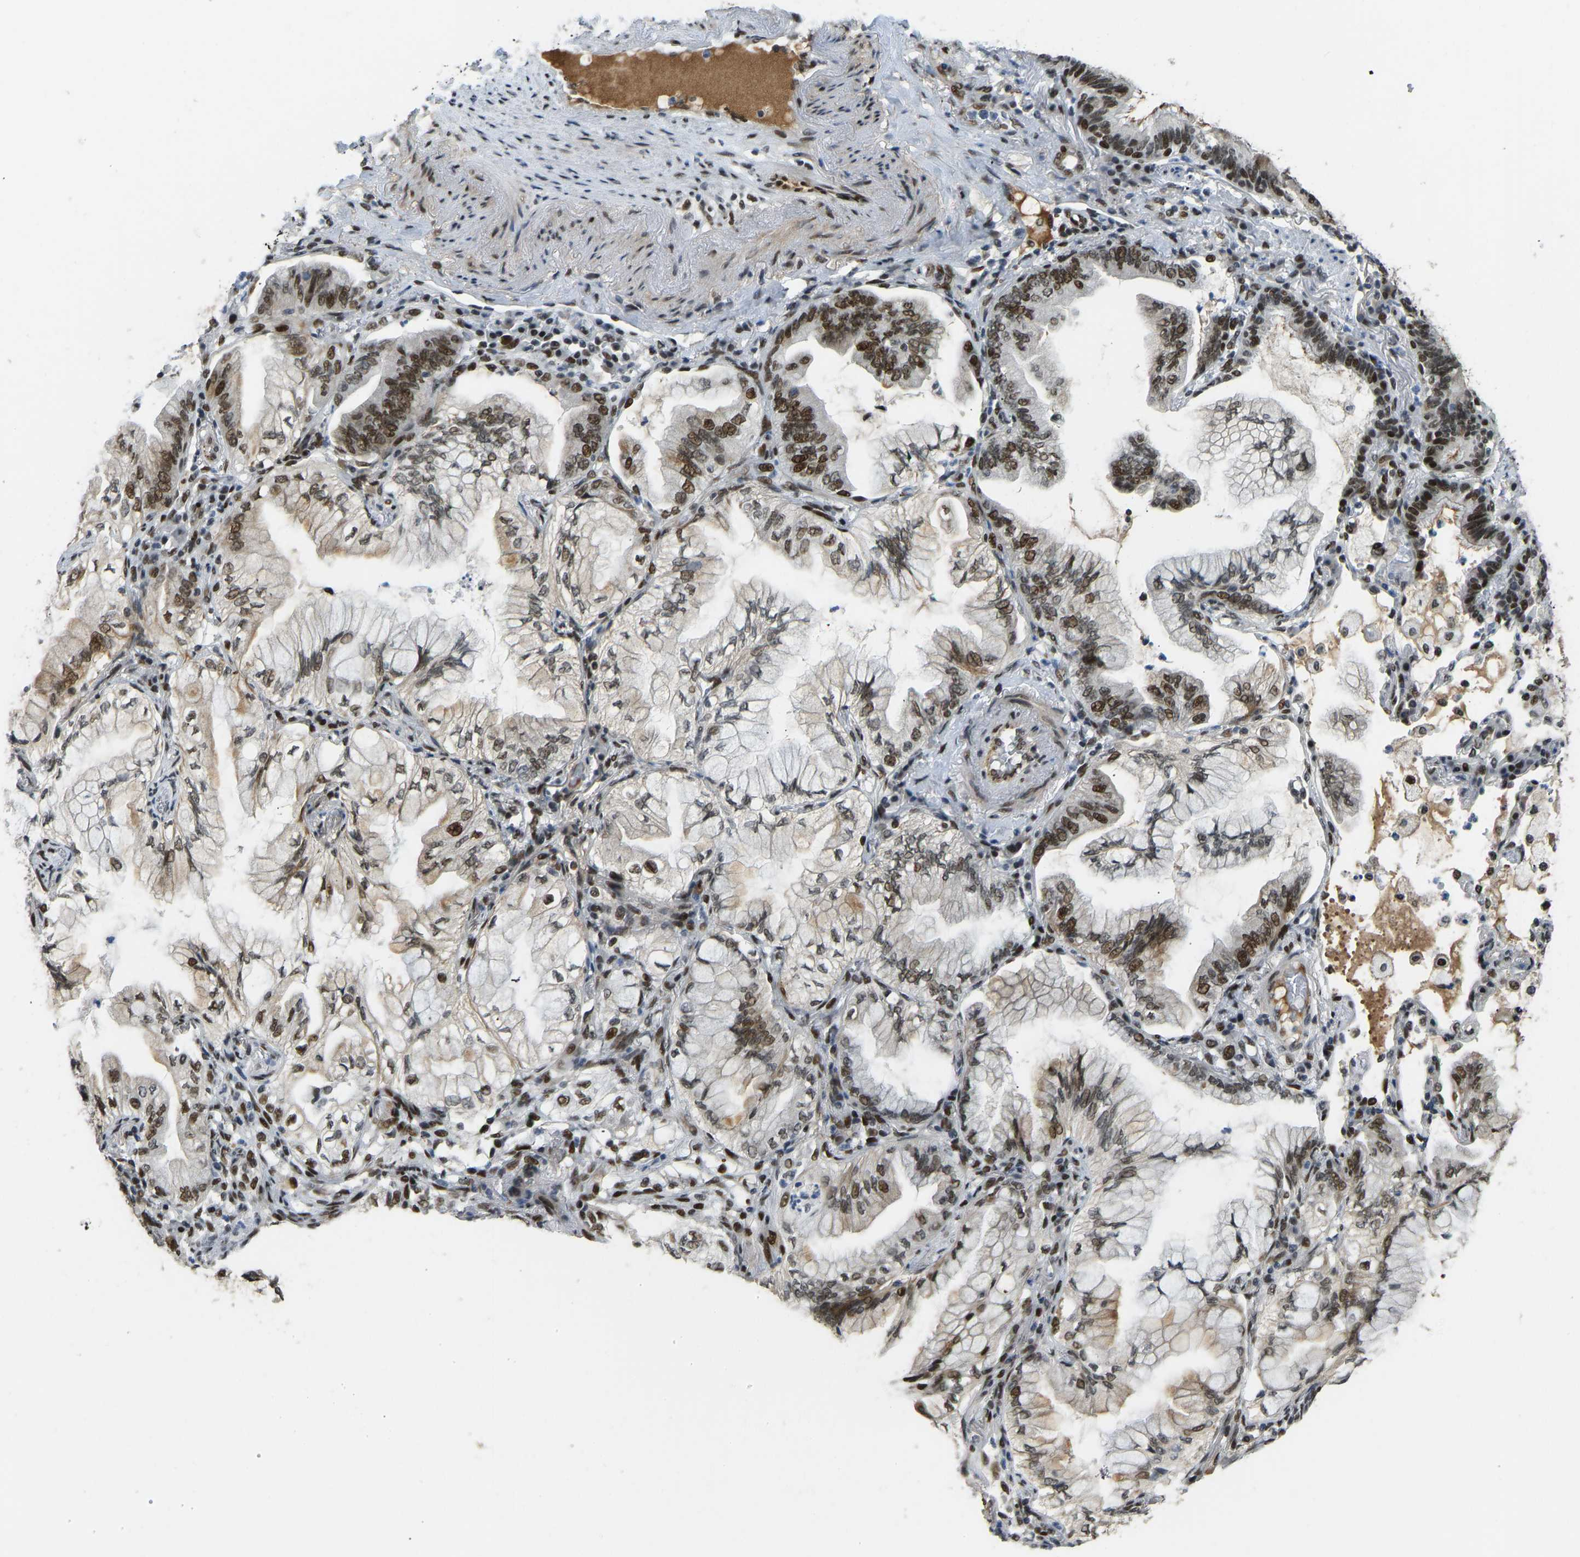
{"staining": {"intensity": "strong", "quantity": "25%-75%", "location": "nuclear"}, "tissue": "lung cancer", "cell_type": "Tumor cells", "image_type": "cancer", "snomed": [{"axis": "morphology", "description": "Adenocarcinoma, NOS"}, {"axis": "topography", "description": "Lung"}], "caption": "Immunohistochemical staining of human adenocarcinoma (lung) demonstrates high levels of strong nuclear protein positivity in about 25%-75% of tumor cells.", "gene": "FOXK1", "patient": {"sex": "female", "age": 70}}